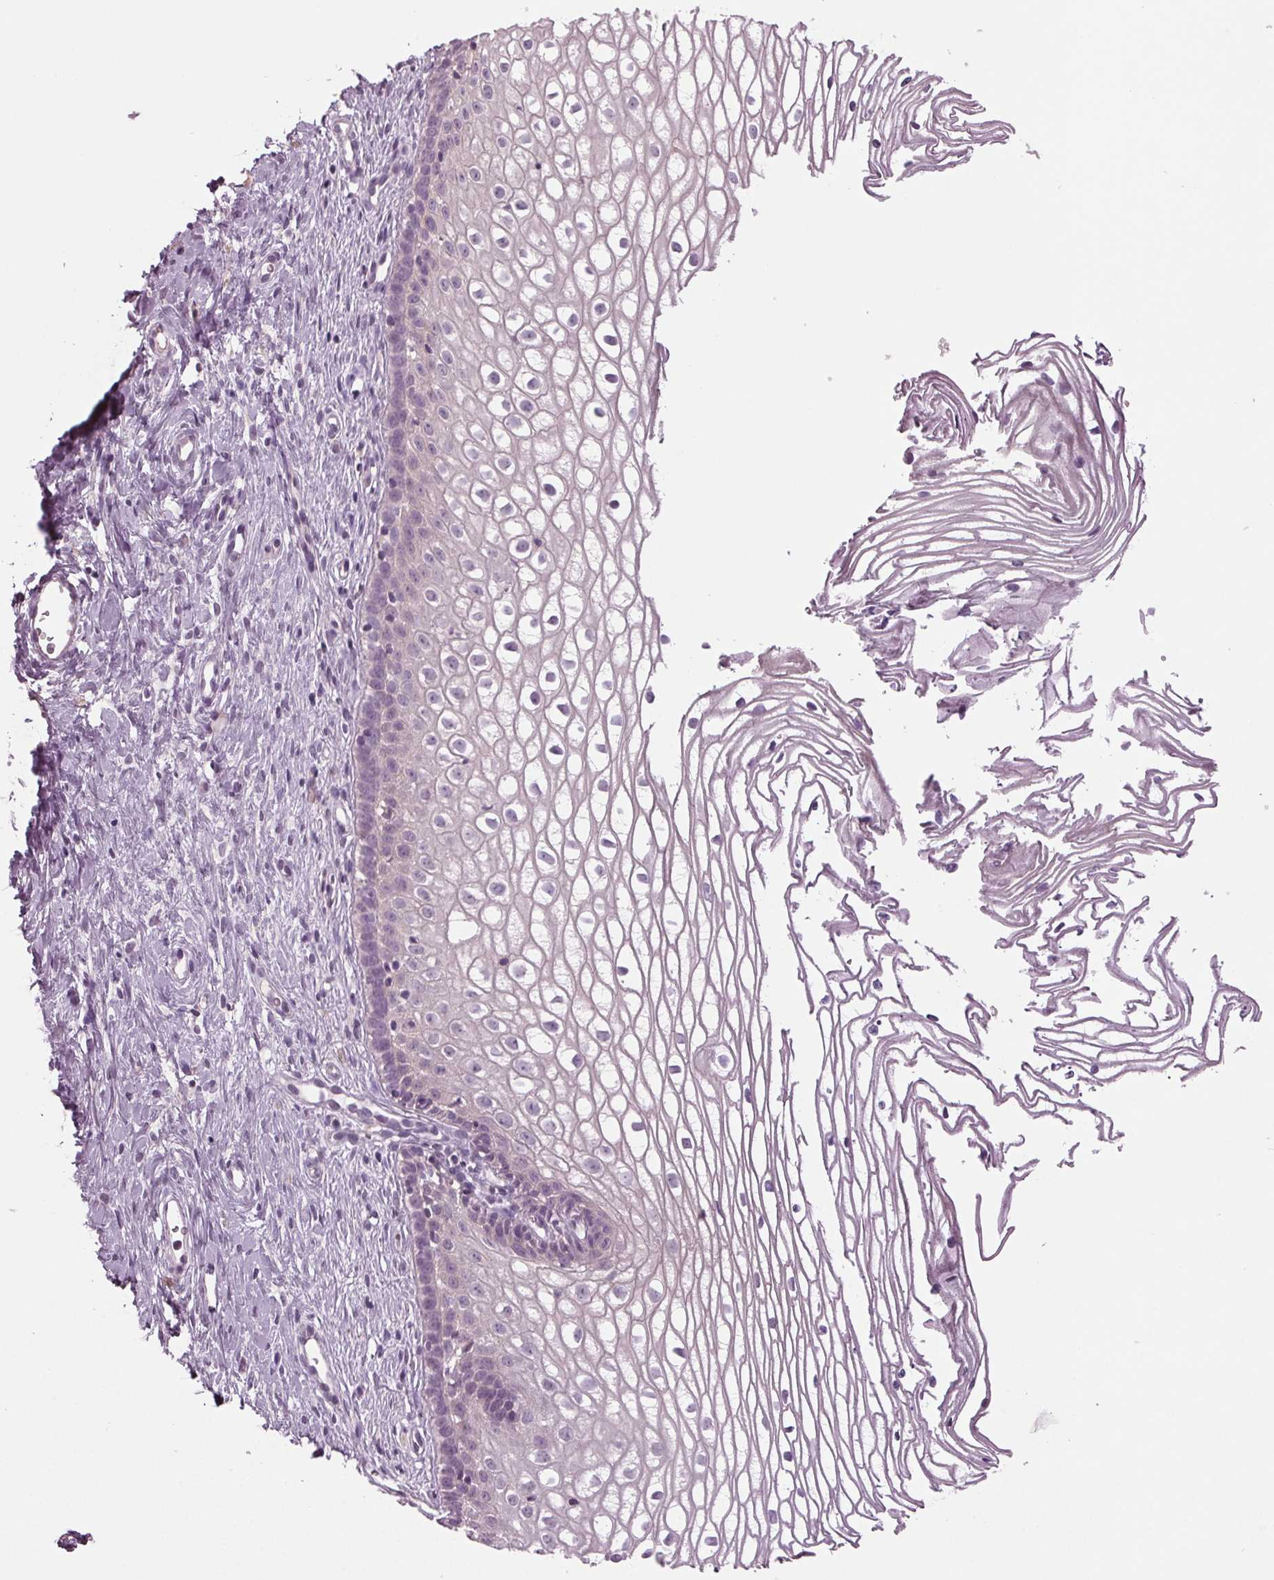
{"staining": {"intensity": "negative", "quantity": "none", "location": "none"}, "tissue": "cervix", "cell_type": "Glandular cells", "image_type": "normal", "snomed": [{"axis": "morphology", "description": "Normal tissue, NOS"}, {"axis": "topography", "description": "Cervix"}], "caption": "This micrograph is of benign cervix stained with IHC to label a protein in brown with the nuclei are counter-stained blue. There is no positivity in glandular cells.", "gene": "BHLHE22", "patient": {"sex": "female", "age": 40}}